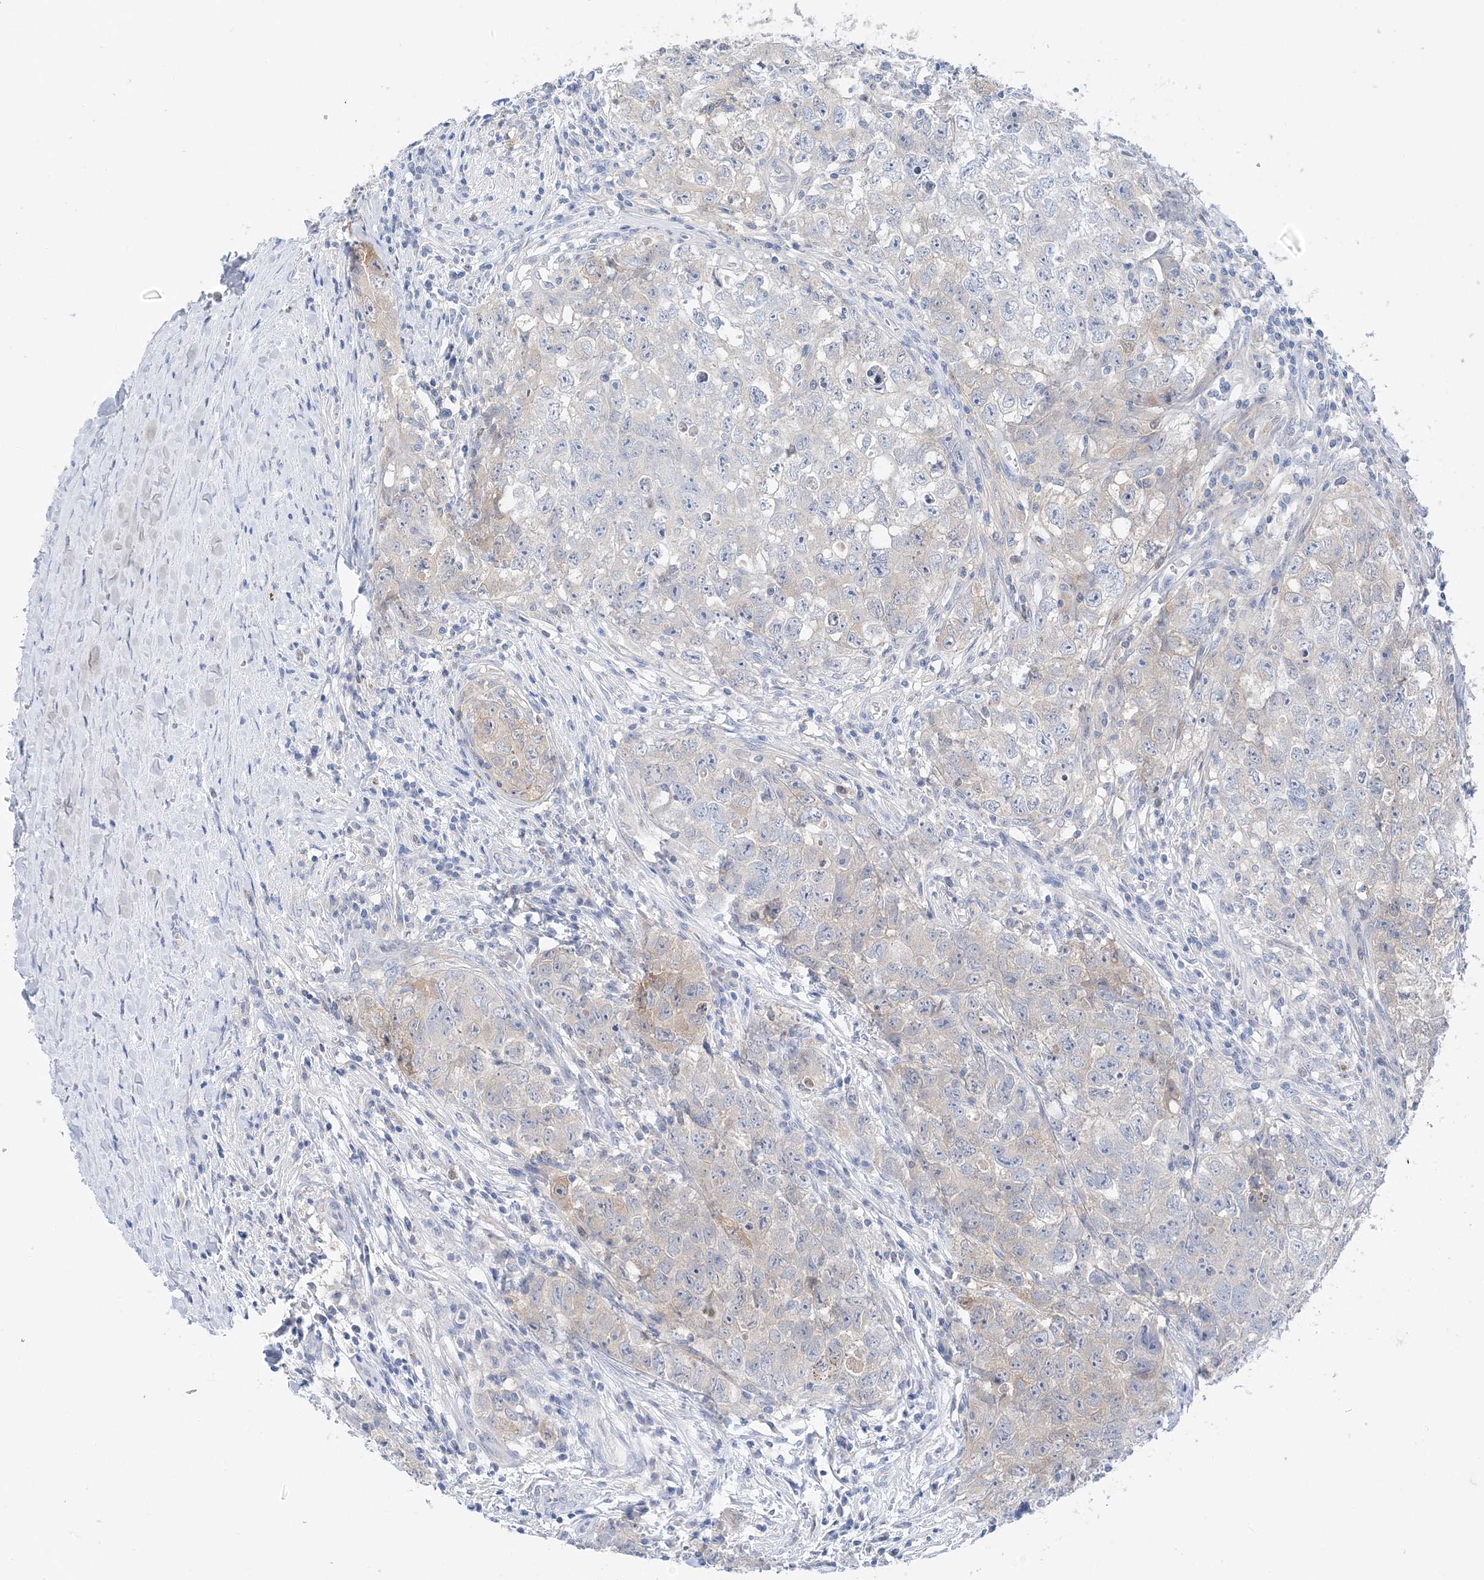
{"staining": {"intensity": "negative", "quantity": "none", "location": "none"}, "tissue": "testis cancer", "cell_type": "Tumor cells", "image_type": "cancer", "snomed": [{"axis": "morphology", "description": "Seminoma, NOS"}, {"axis": "morphology", "description": "Carcinoma, Embryonal, NOS"}, {"axis": "topography", "description": "Testis"}], "caption": "Immunohistochemistry (IHC) image of human embryonal carcinoma (testis) stained for a protein (brown), which demonstrates no positivity in tumor cells. (IHC, brightfield microscopy, high magnification).", "gene": "HMGCS1", "patient": {"sex": "male", "age": 43}}